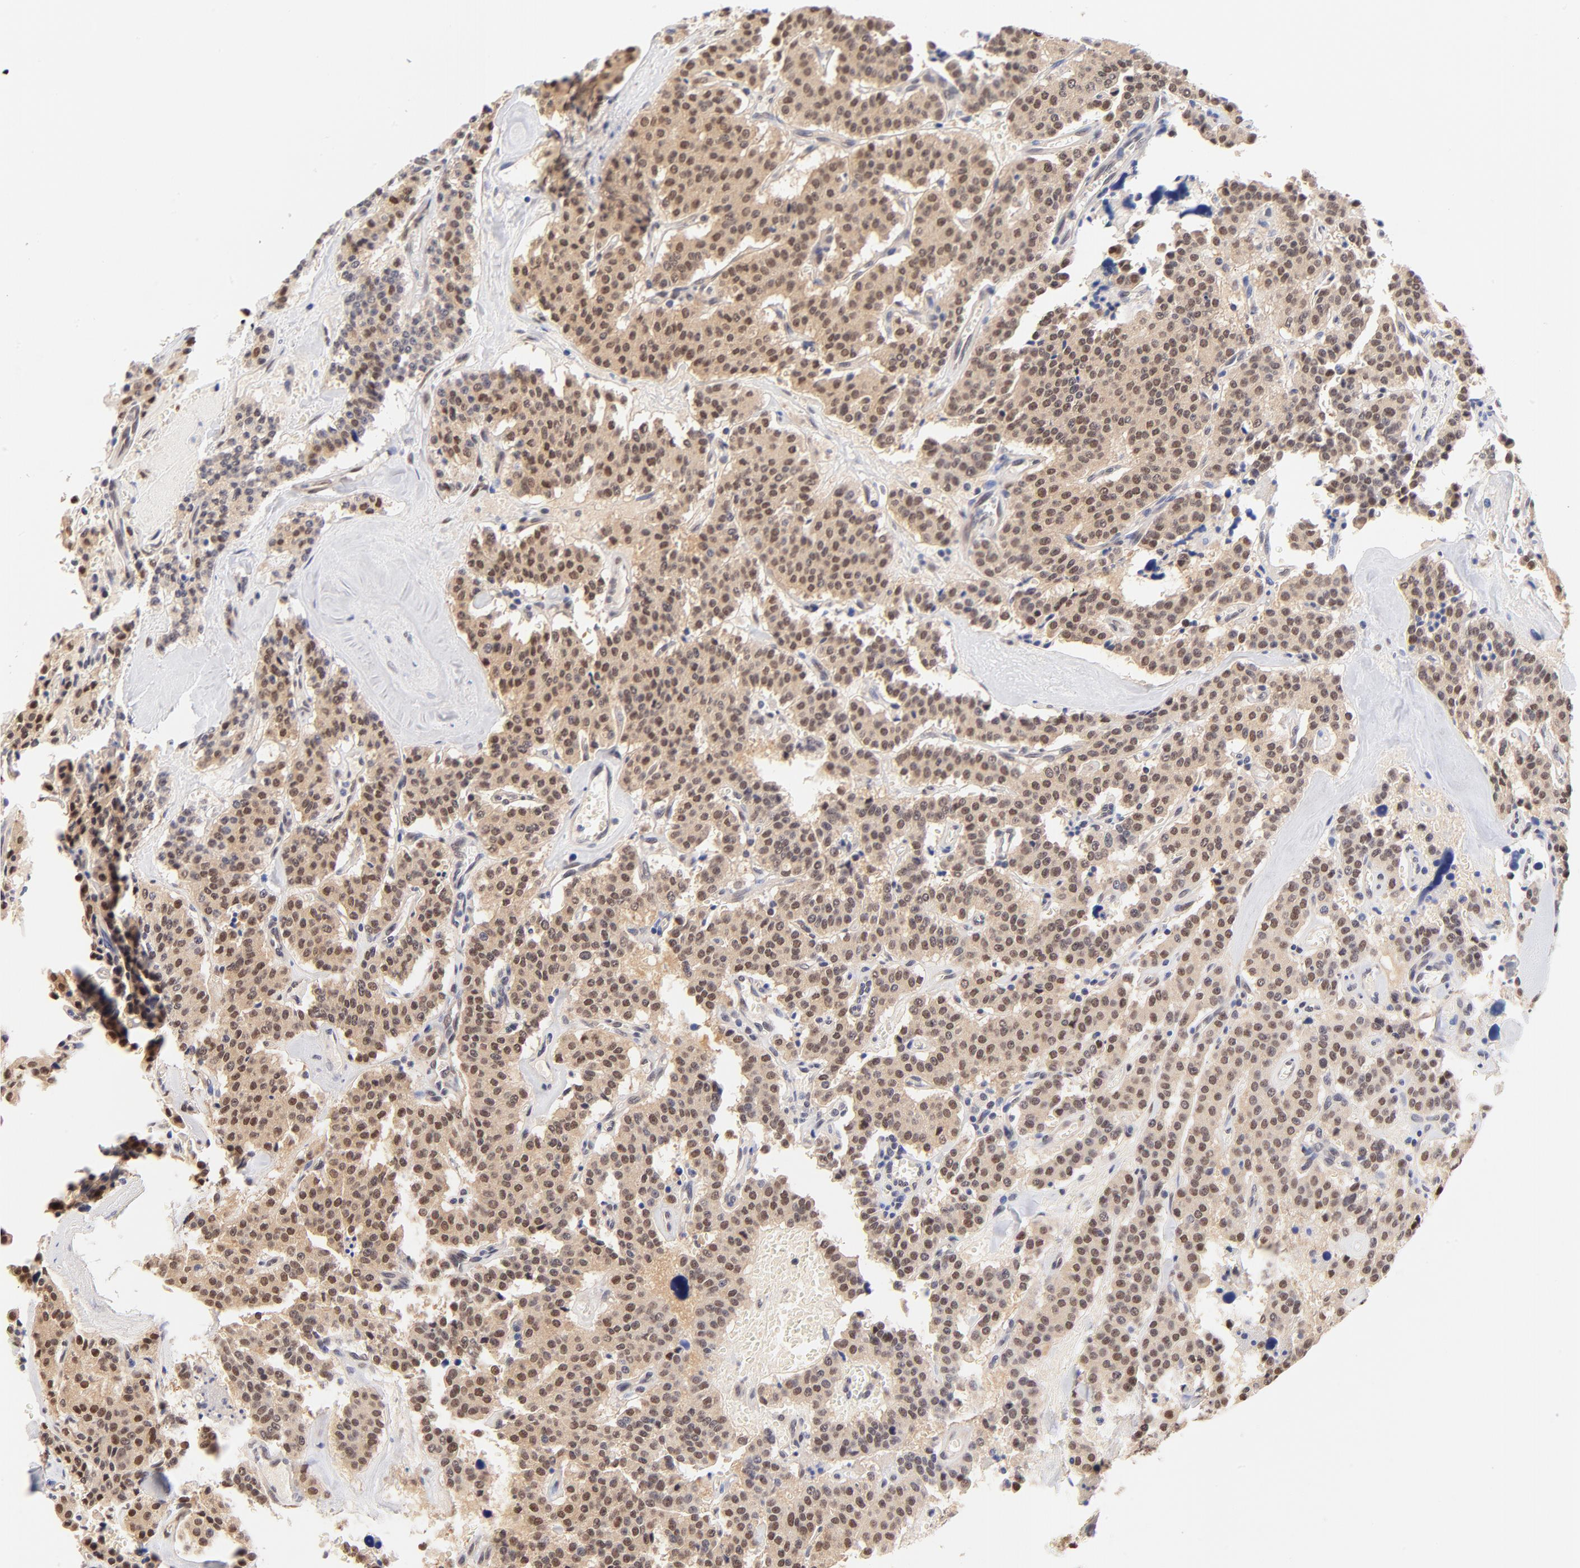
{"staining": {"intensity": "moderate", "quantity": ">75%", "location": "cytoplasmic/membranous,nuclear"}, "tissue": "carcinoid", "cell_type": "Tumor cells", "image_type": "cancer", "snomed": [{"axis": "morphology", "description": "Carcinoid, malignant, NOS"}, {"axis": "topography", "description": "Bronchus"}], "caption": "DAB (3,3'-diaminobenzidine) immunohistochemical staining of human carcinoid reveals moderate cytoplasmic/membranous and nuclear protein expression in about >75% of tumor cells. The protein is shown in brown color, while the nuclei are stained blue.", "gene": "TXNL1", "patient": {"sex": "male", "age": 55}}